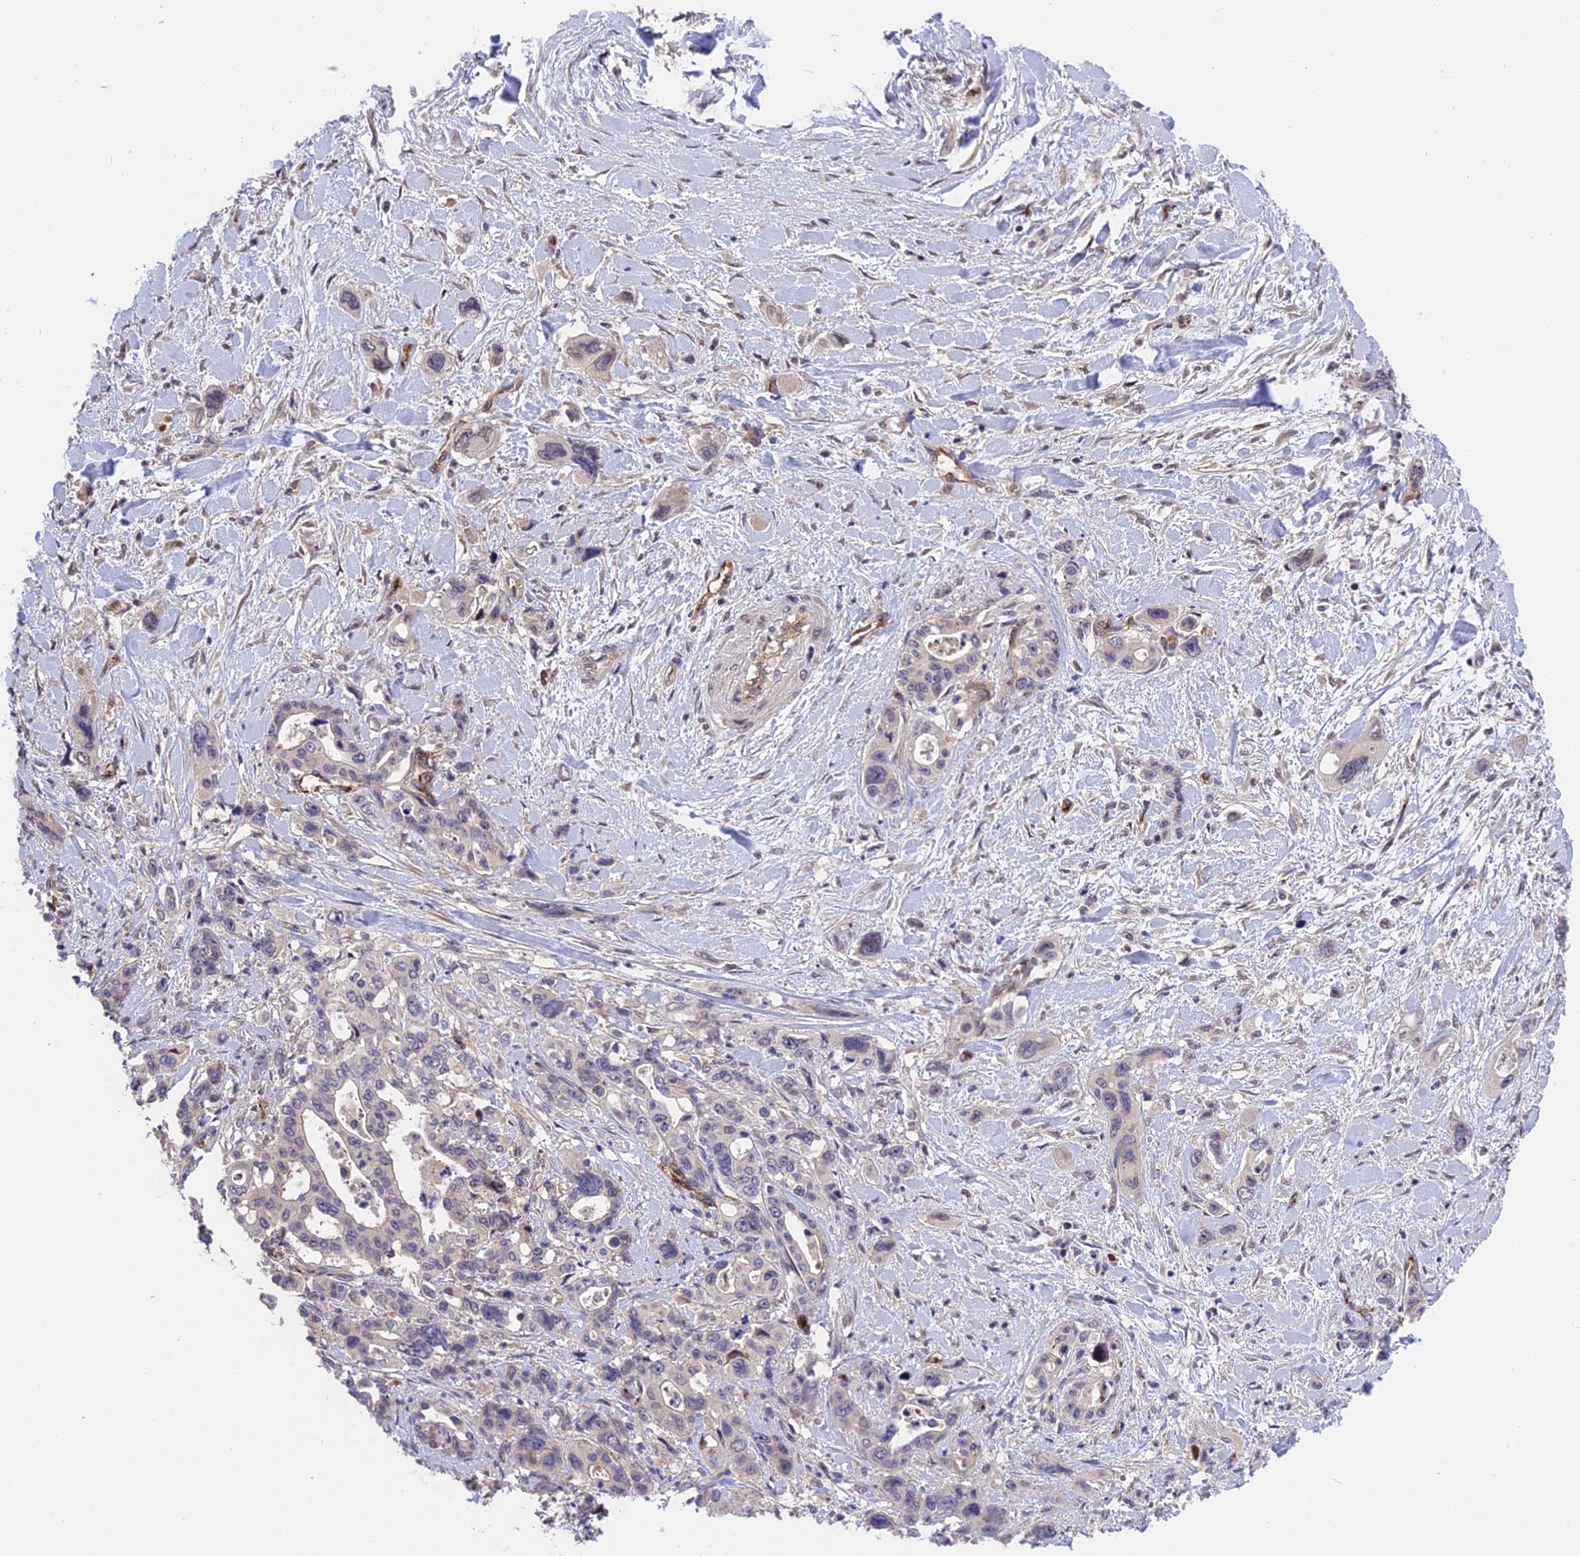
{"staining": {"intensity": "negative", "quantity": "none", "location": "none"}, "tissue": "pancreatic cancer", "cell_type": "Tumor cells", "image_type": "cancer", "snomed": [{"axis": "morphology", "description": "Adenocarcinoma, NOS"}, {"axis": "topography", "description": "Pancreas"}], "caption": "Tumor cells show no significant protein staining in pancreatic cancer (adenocarcinoma). The staining was performed using DAB (3,3'-diaminobenzidine) to visualize the protein expression in brown, while the nuclei were stained in blue with hematoxylin (Magnification: 20x).", "gene": "MFSD2A", "patient": {"sex": "male", "age": 46}}